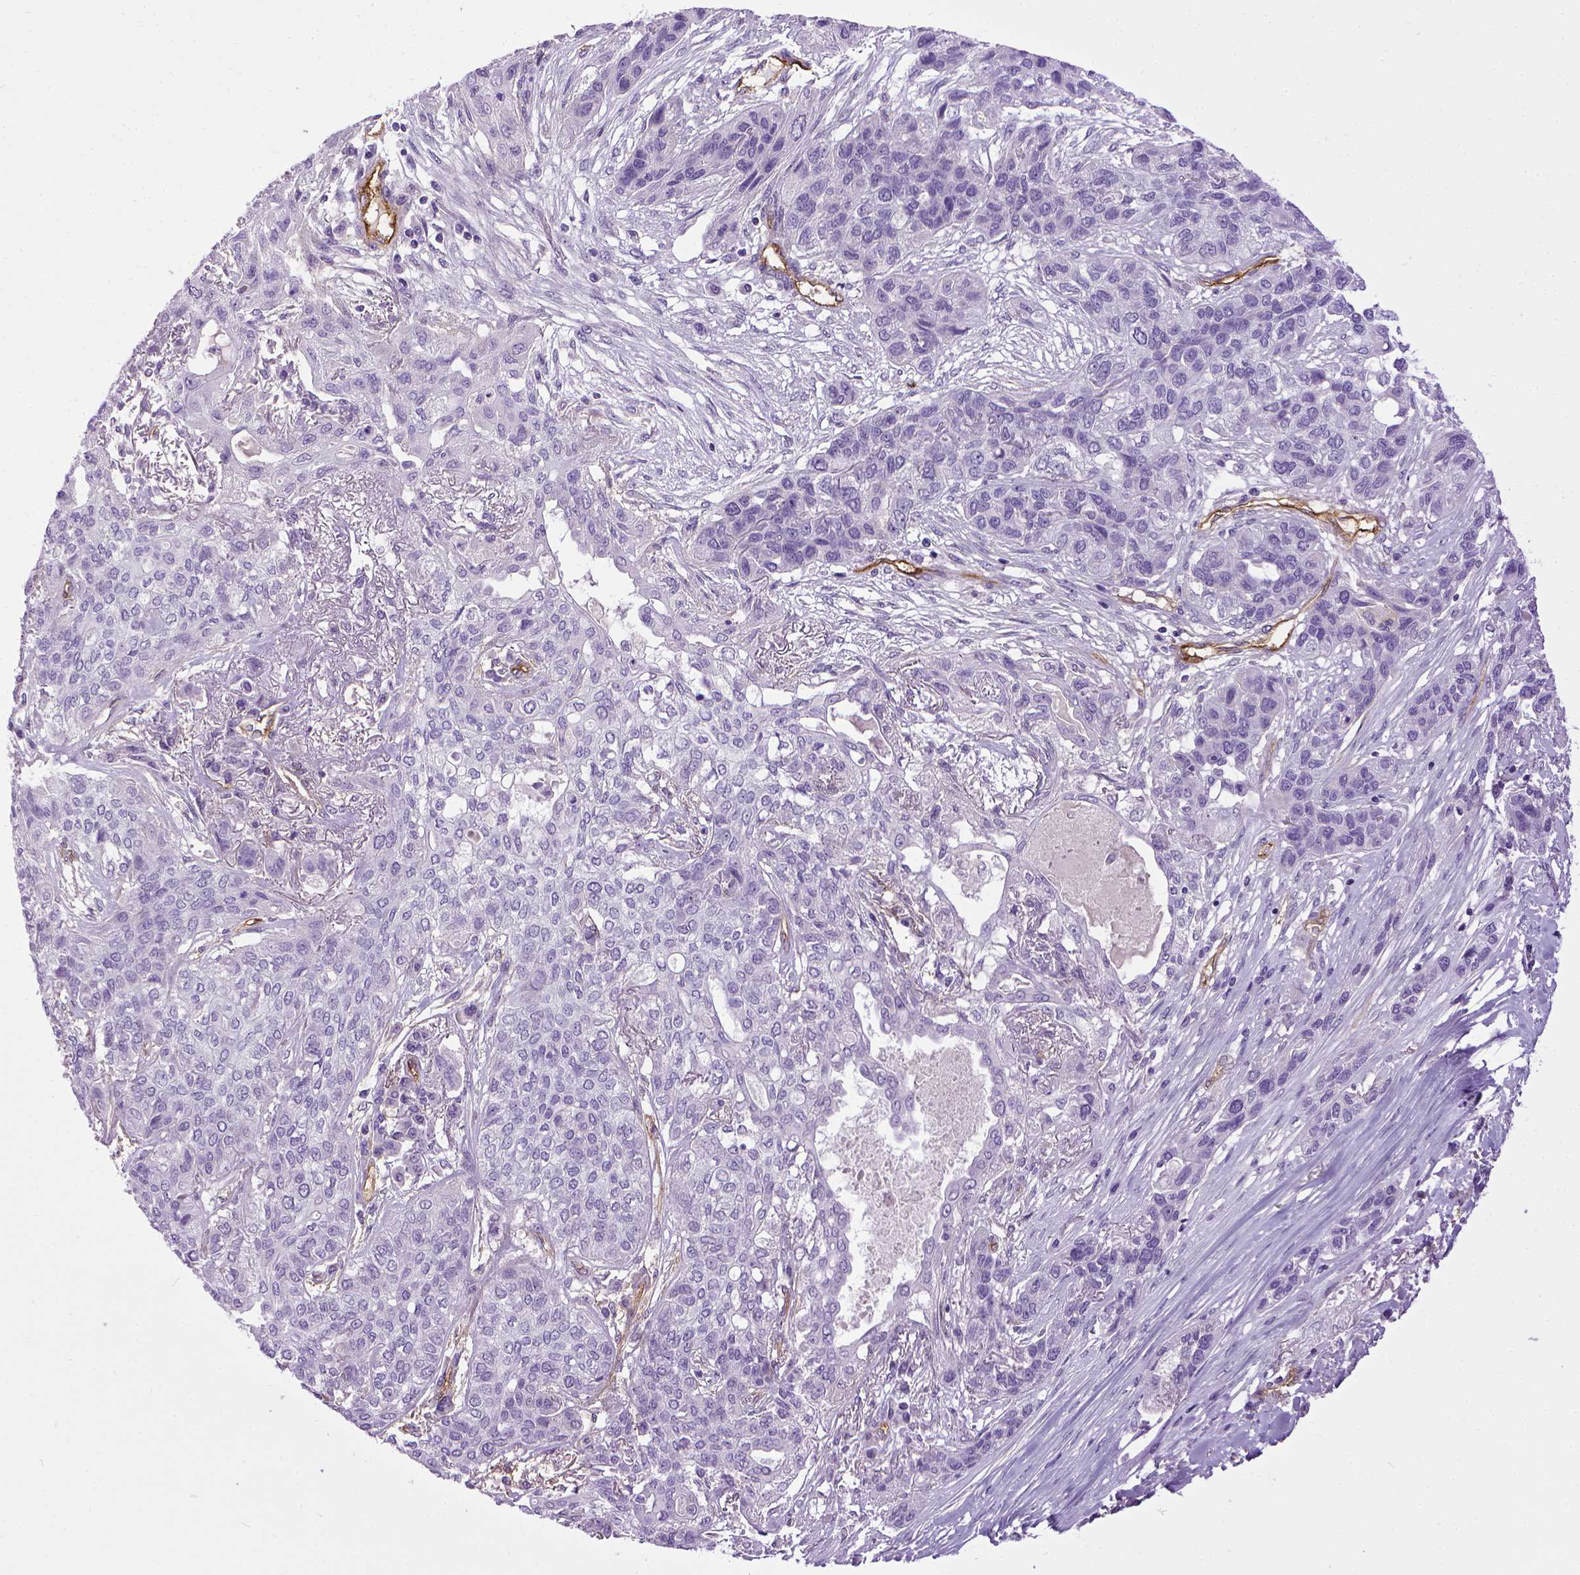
{"staining": {"intensity": "negative", "quantity": "none", "location": "none"}, "tissue": "lung cancer", "cell_type": "Tumor cells", "image_type": "cancer", "snomed": [{"axis": "morphology", "description": "Squamous cell carcinoma, NOS"}, {"axis": "topography", "description": "Lung"}], "caption": "Protein analysis of squamous cell carcinoma (lung) demonstrates no significant positivity in tumor cells. (Brightfield microscopy of DAB IHC at high magnification).", "gene": "ENG", "patient": {"sex": "female", "age": 70}}